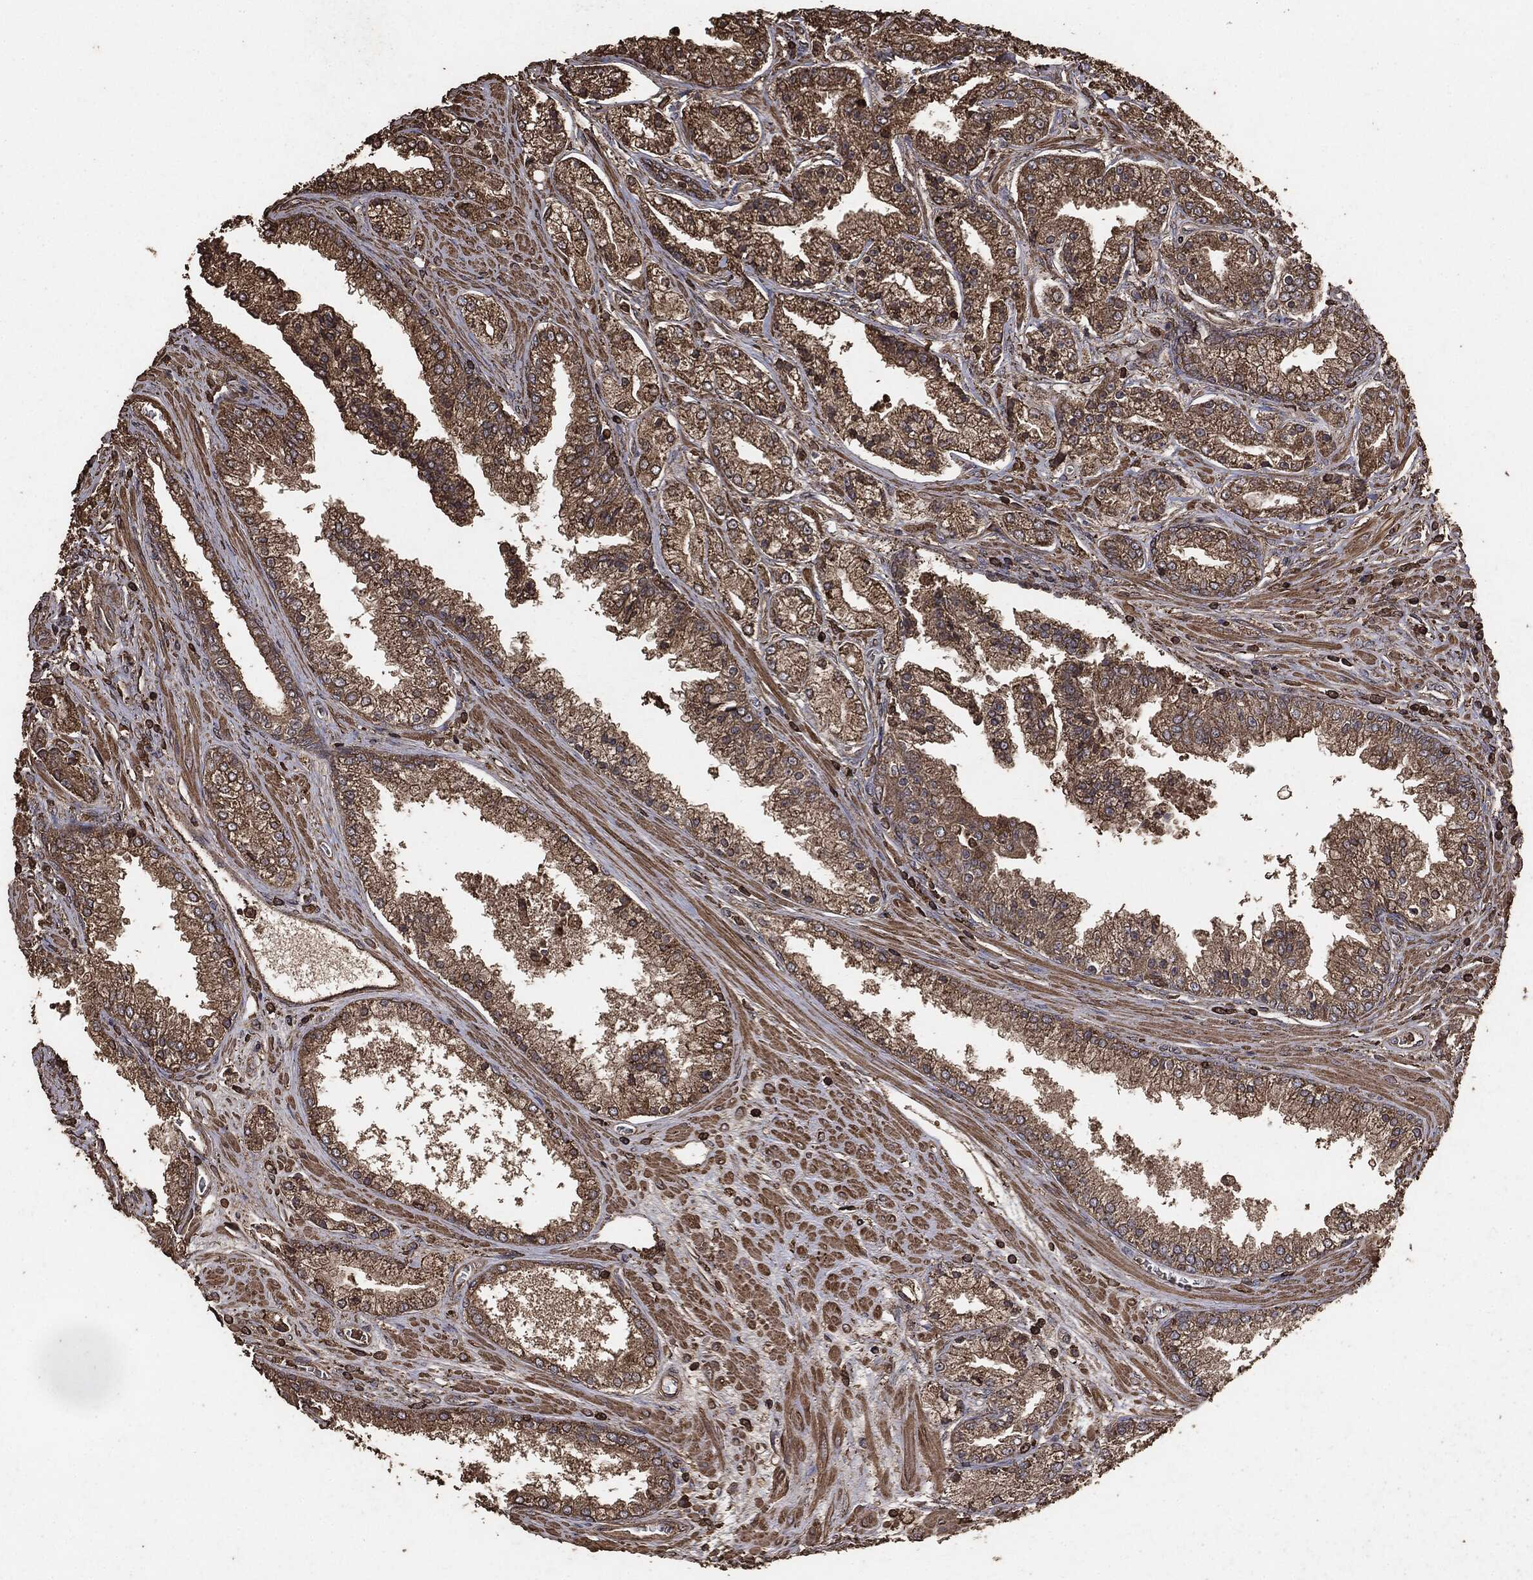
{"staining": {"intensity": "moderate", "quantity": ">75%", "location": "cytoplasmic/membranous"}, "tissue": "prostate cancer", "cell_type": "Tumor cells", "image_type": "cancer", "snomed": [{"axis": "morphology", "description": "Adenocarcinoma, High grade"}, {"axis": "topography", "description": "Prostate"}], "caption": "DAB immunohistochemical staining of prostate cancer (adenocarcinoma (high-grade)) exhibits moderate cytoplasmic/membranous protein positivity in approximately >75% of tumor cells.", "gene": "MTOR", "patient": {"sex": "male", "age": 66}}